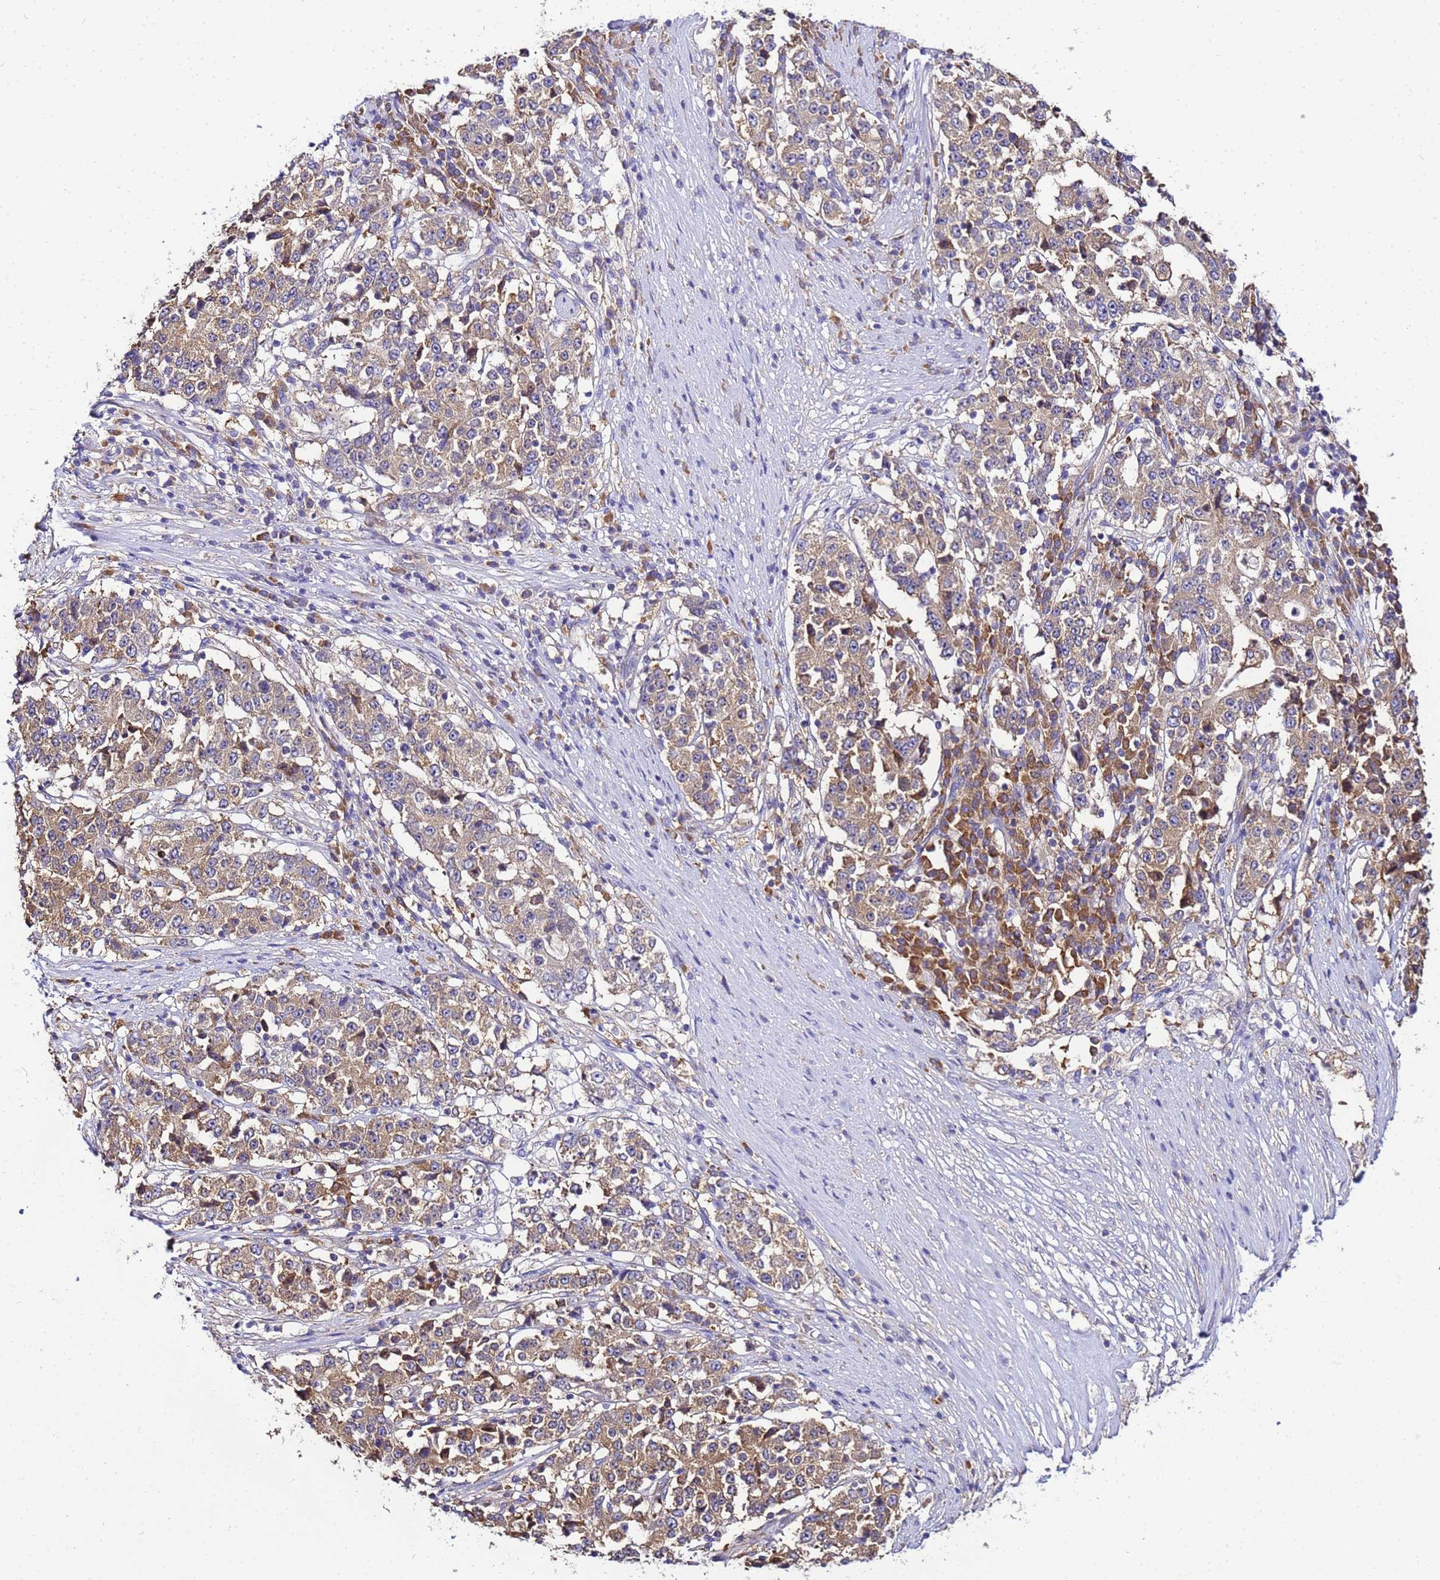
{"staining": {"intensity": "weak", "quantity": "<25%", "location": "cytoplasmic/membranous"}, "tissue": "stomach cancer", "cell_type": "Tumor cells", "image_type": "cancer", "snomed": [{"axis": "morphology", "description": "Adenocarcinoma, NOS"}, {"axis": "topography", "description": "Stomach"}], "caption": "Stomach cancer was stained to show a protein in brown. There is no significant staining in tumor cells.", "gene": "NARS1", "patient": {"sex": "male", "age": 59}}